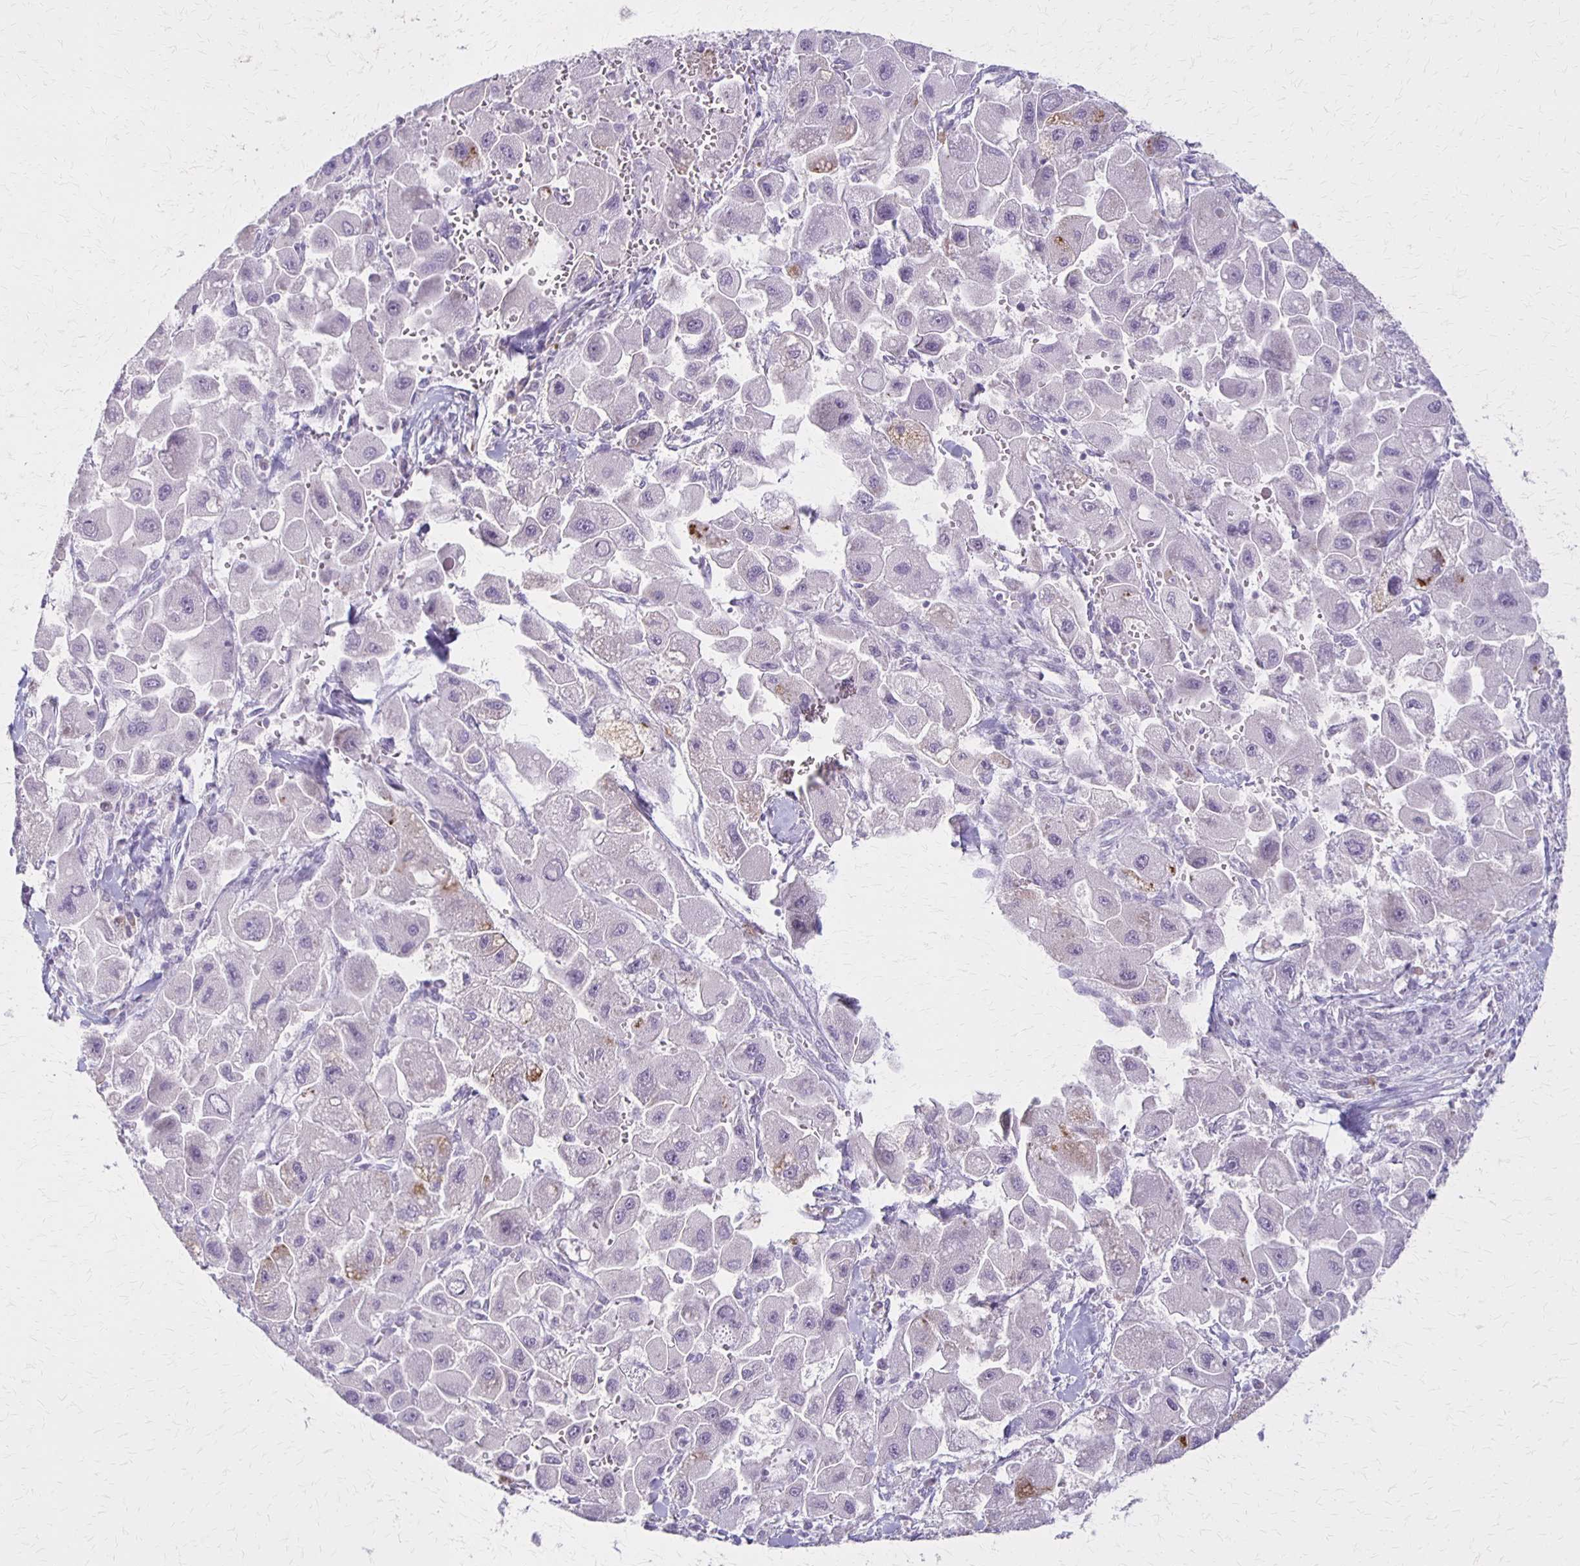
{"staining": {"intensity": "negative", "quantity": "none", "location": "none"}, "tissue": "liver cancer", "cell_type": "Tumor cells", "image_type": "cancer", "snomed": [{"axis": "morphology", "description": "Carcinoma, Hepatocellular, NOS"}, {"axis": "topography", "description": "Liver"}], "caption": "Tumor cells show no significant protein expression in liver cancer (hepatocellular carcinoma). (Stains: DAB (3,3'-diaminobenzidine) immunohistochemistry with hematoxylin counter stain, Microscopy: brightfield microscopy at high magnification).", "gene": "SLC35E2B", "patient": {"sex": "male", "age": 24}}